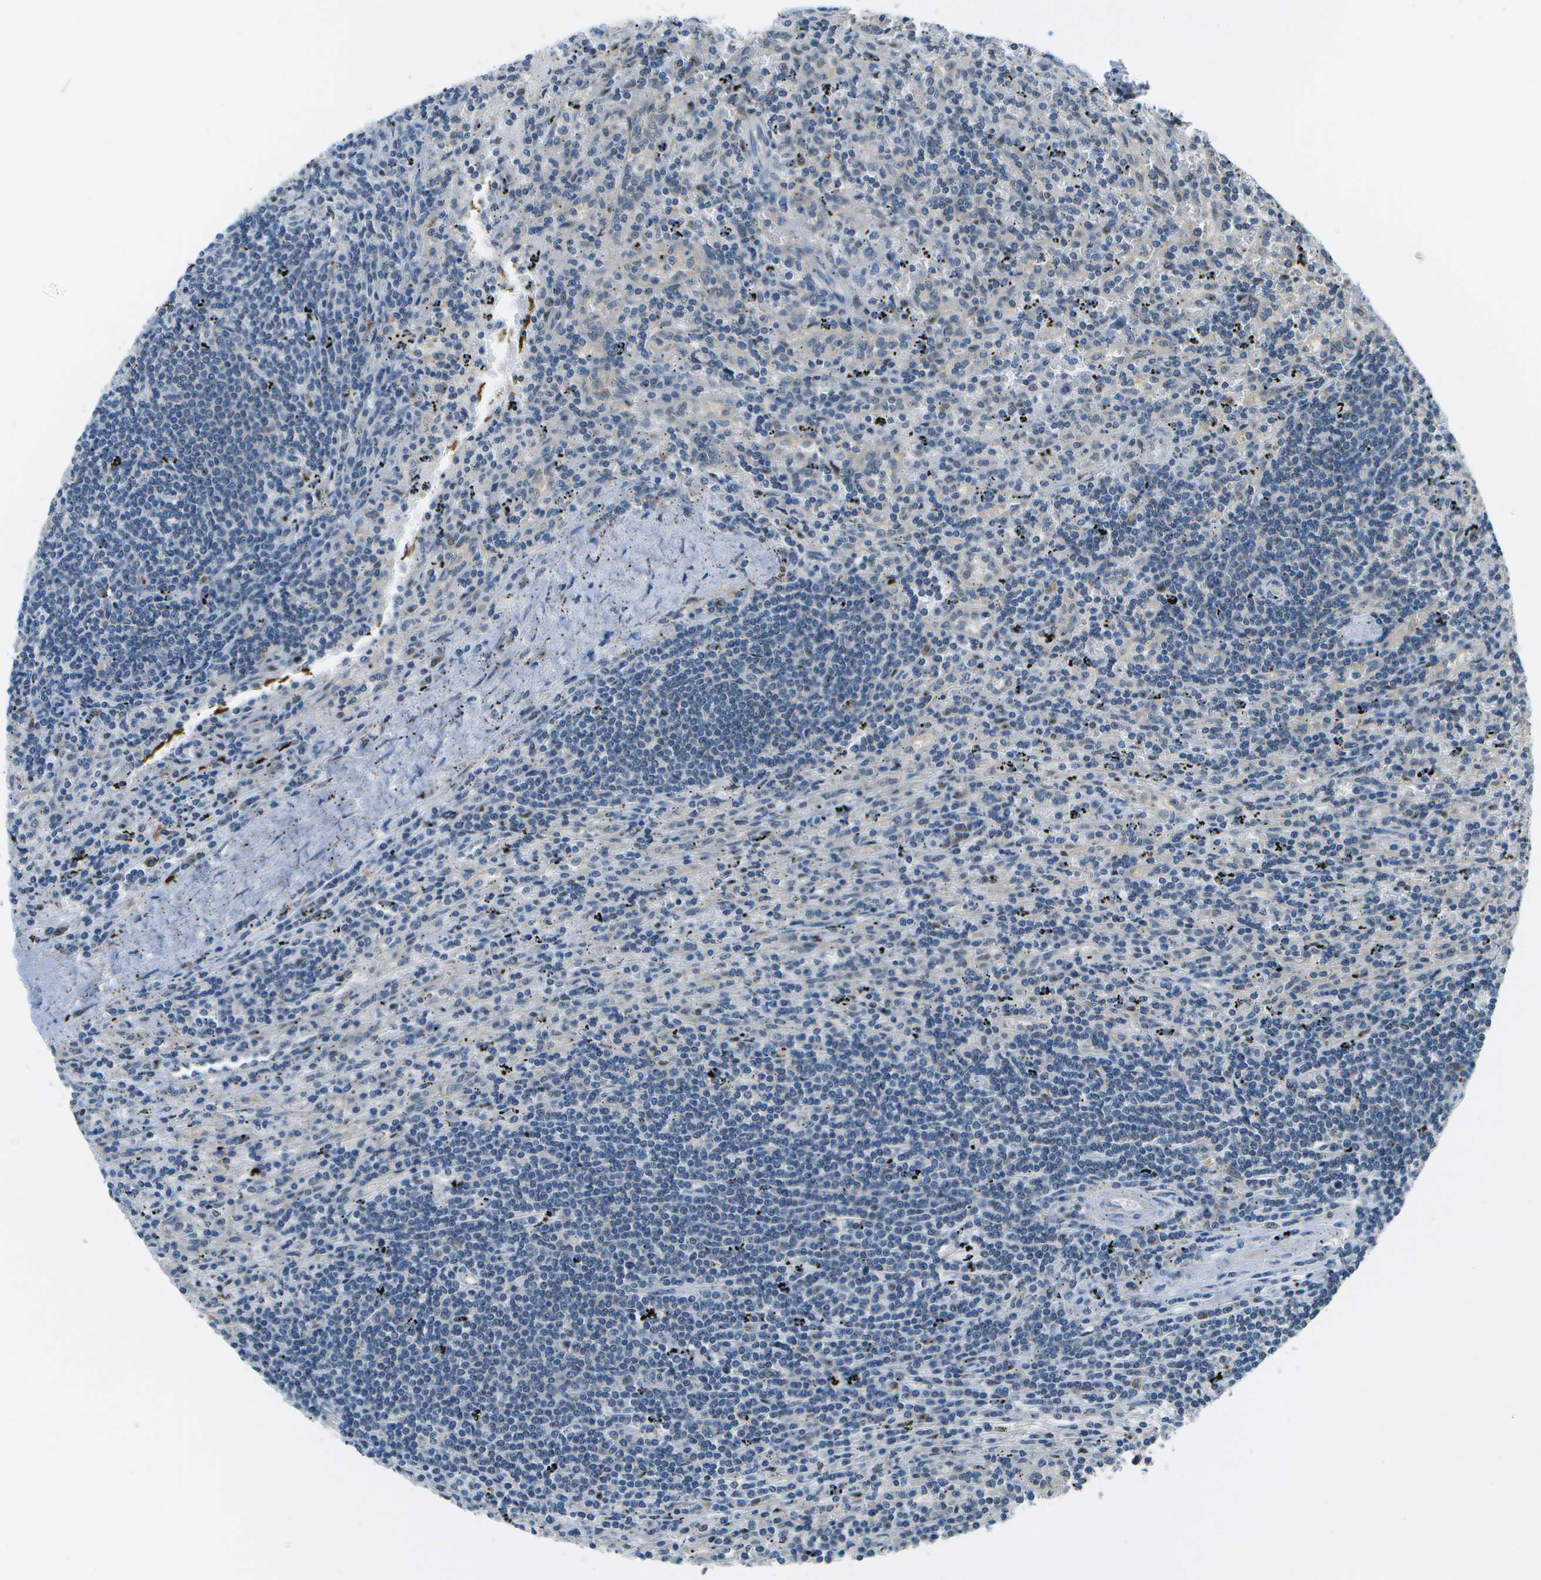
{"staining": {"intensity": "negative", "quantity": "none", "location": "none"}, "tissue": "lymphoma", "cell_type": "Tumor cells", "image_type": "cancer", "snomed": [{"axis": "morphology", "description": "Malignant lymphoma, non-Hodgkin's type, Low grade"}, {"axis": "topography", "description": "Spleen"}], "caption": "Immunohistochemical staining of human low-grade malignant lymphoma, non-Hodgkin's type demonstrates no significant positivity in tumor cells. Brightfield microscopy of immunohistochemistry (IHC) stained with DAB (brown) and hematoxylin (blue), captured at high magnification.", "gene": "PTGIS", "patient": {"sex": "male", "age": 76}}